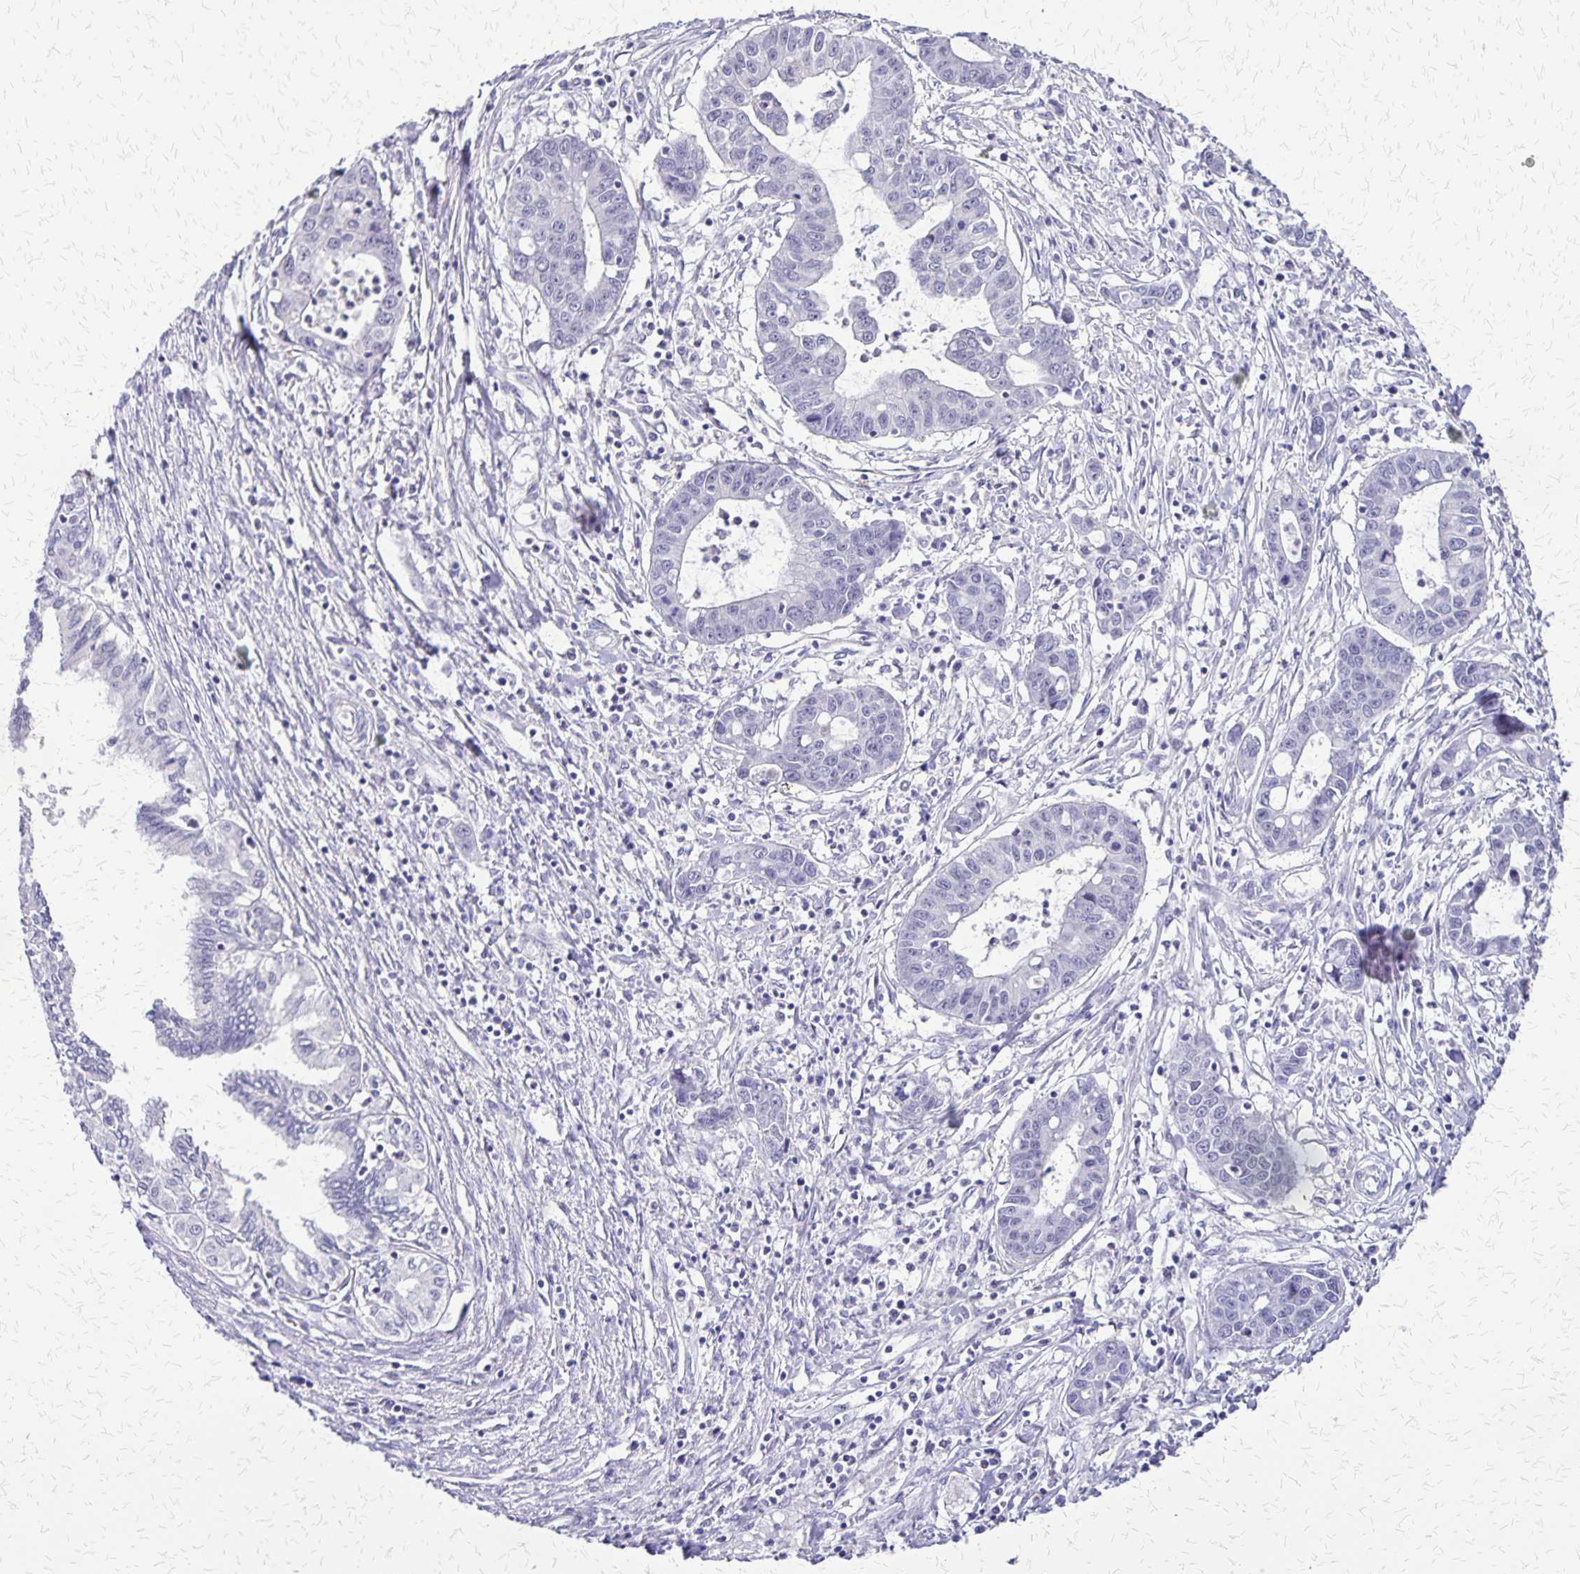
{"staining": {"intensity": "negative", "quantity": "none", "location": "none"}, "tissue": "liver cancer", "cell_type": "Tumor cells", "image_type": "cancer", "snomed": [{"axis": "morphology", "description": "Cholangiocarcinoma"}, {"axis": "topography", "description": "Liver"}], "caption": "The photomicrograph demonstrates no staining of tumor cells in liver cholangiocarcinoma.", "gene": "SI", "patient": {"sex": "male", "age": 58}}